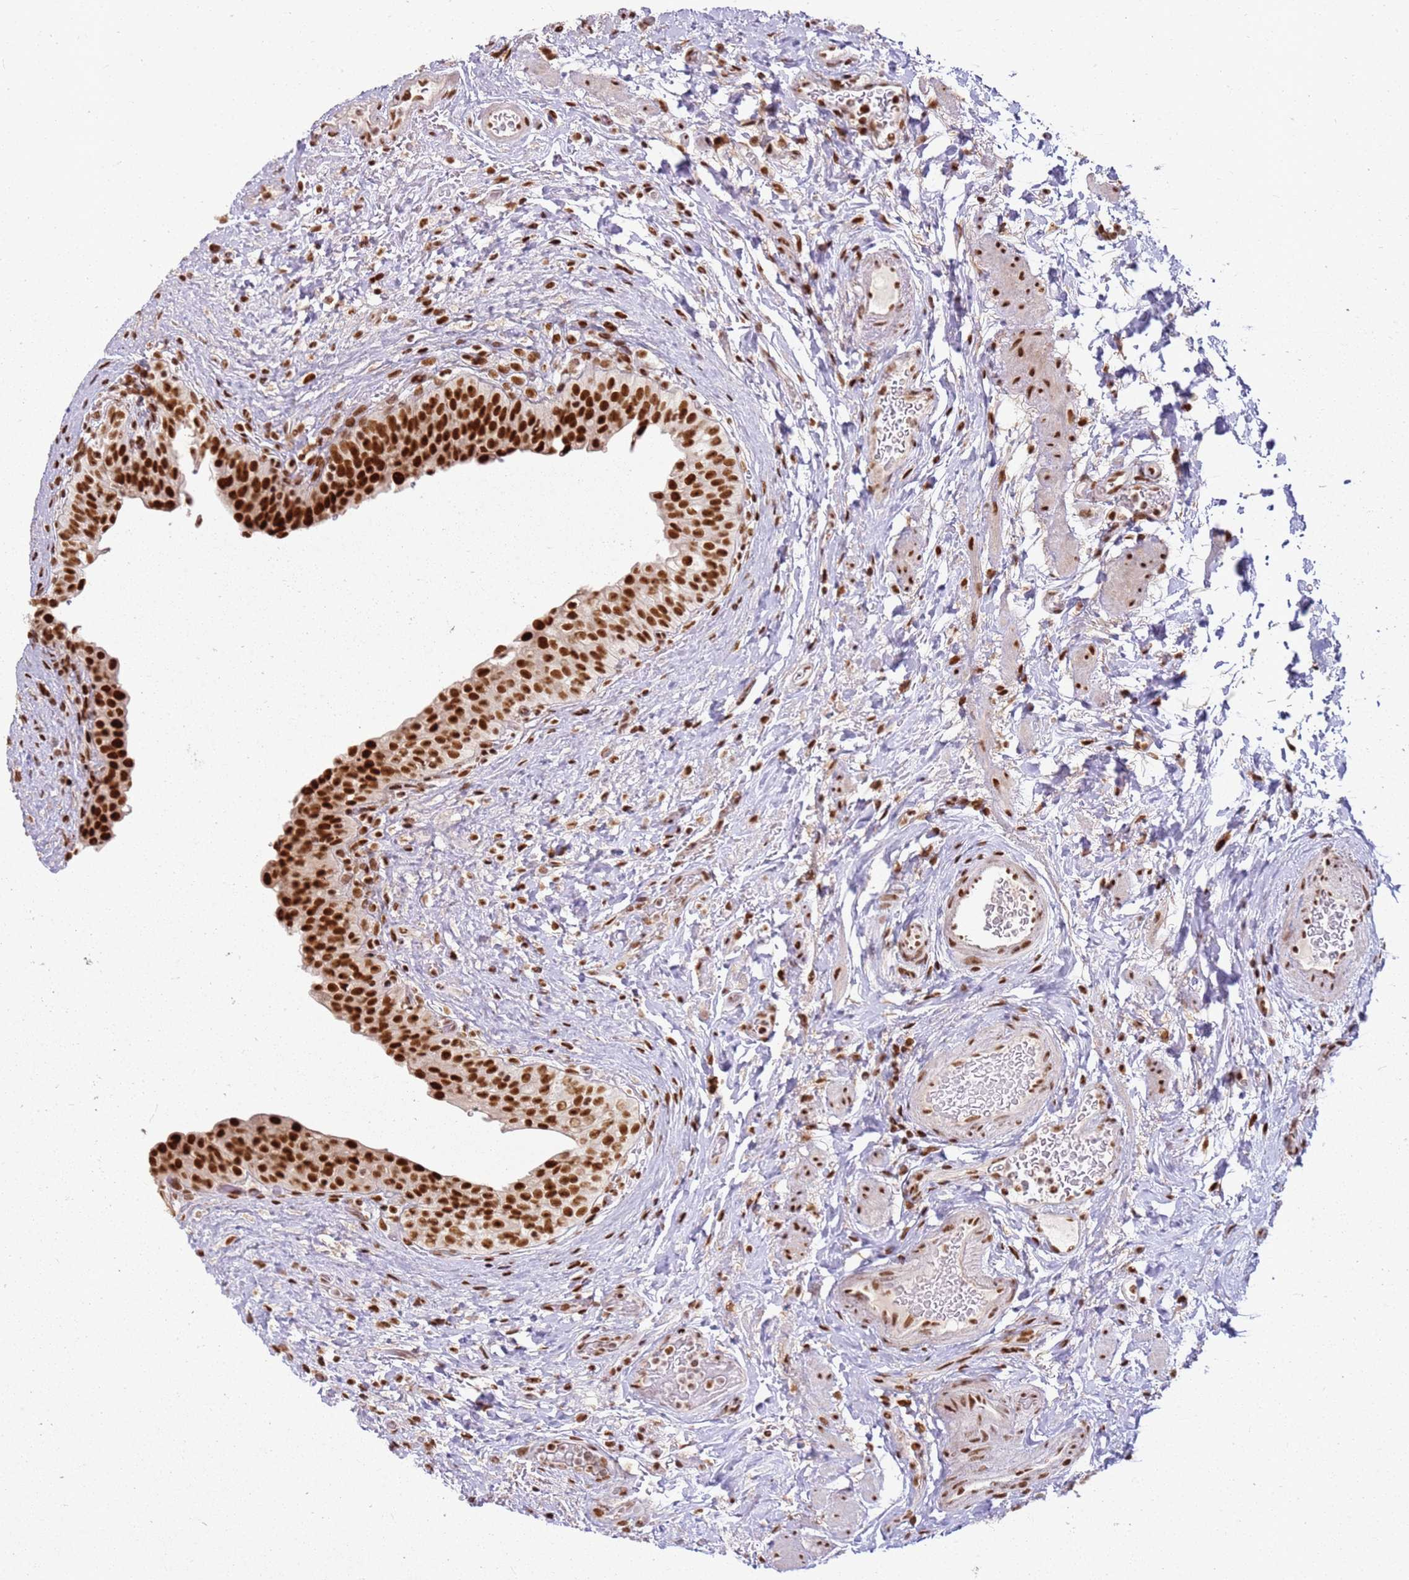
{"staining": {"intensity": "strong", "quantity": ">75%", "location": "nuclear"}, "tissue": "urinary bladder", "cell_type": "Urothelial cells", "image_type": "normal", "snomed": [{"axis": "morphology", "description": "Normal tissue, NOS"}, {"axis": "topography", "description": "Urinary bladder"}], "caption": "Human urinary bladder stained with a brown dye displays strong nuclear positive positivity in approximately >75% of urothelial cells.", "gene": "TENT4A", "patient": {"sex": "male", "age": 69}}